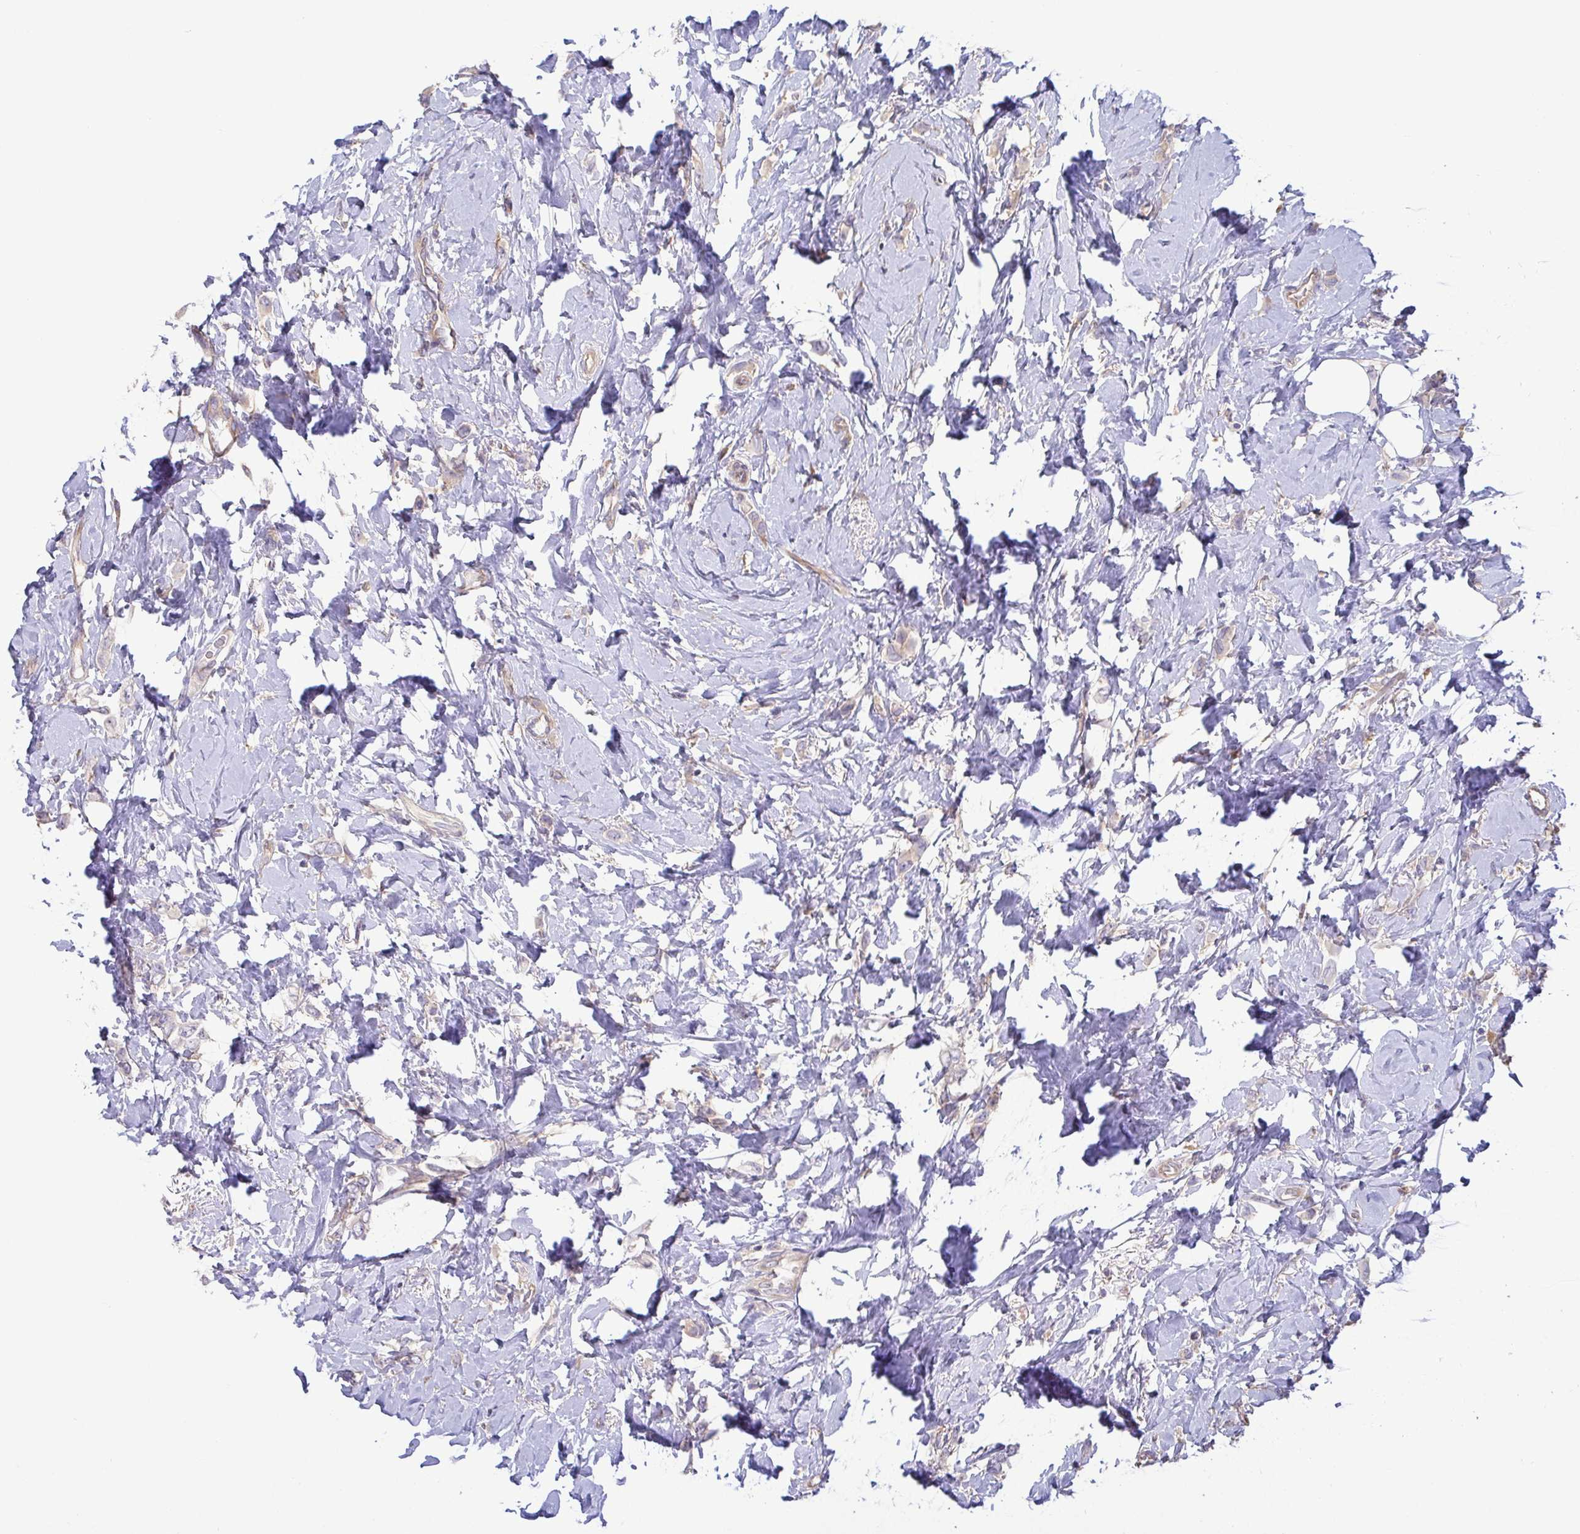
{"staining": {"intensity": "weak", "quantity": "<25%", "location": "cytoplasmic/membranous"}, "tissue": "breast cancer", "cell_type": "Tumor cells", "image_type": "cancer", "snomed": [{"axis": "morphology", "description": "Lobular carcinoma"}, {"axis": "topography", "description": "Breast"}], "caption": "An immunohistochemistry (IHC) histopathology image of breast lobular carcinoma is shown. There is no staining in tumor cells of breast lobular carcinoma.", "gene": "LMF2", "patient": {"sex": "female", "age": 66}}